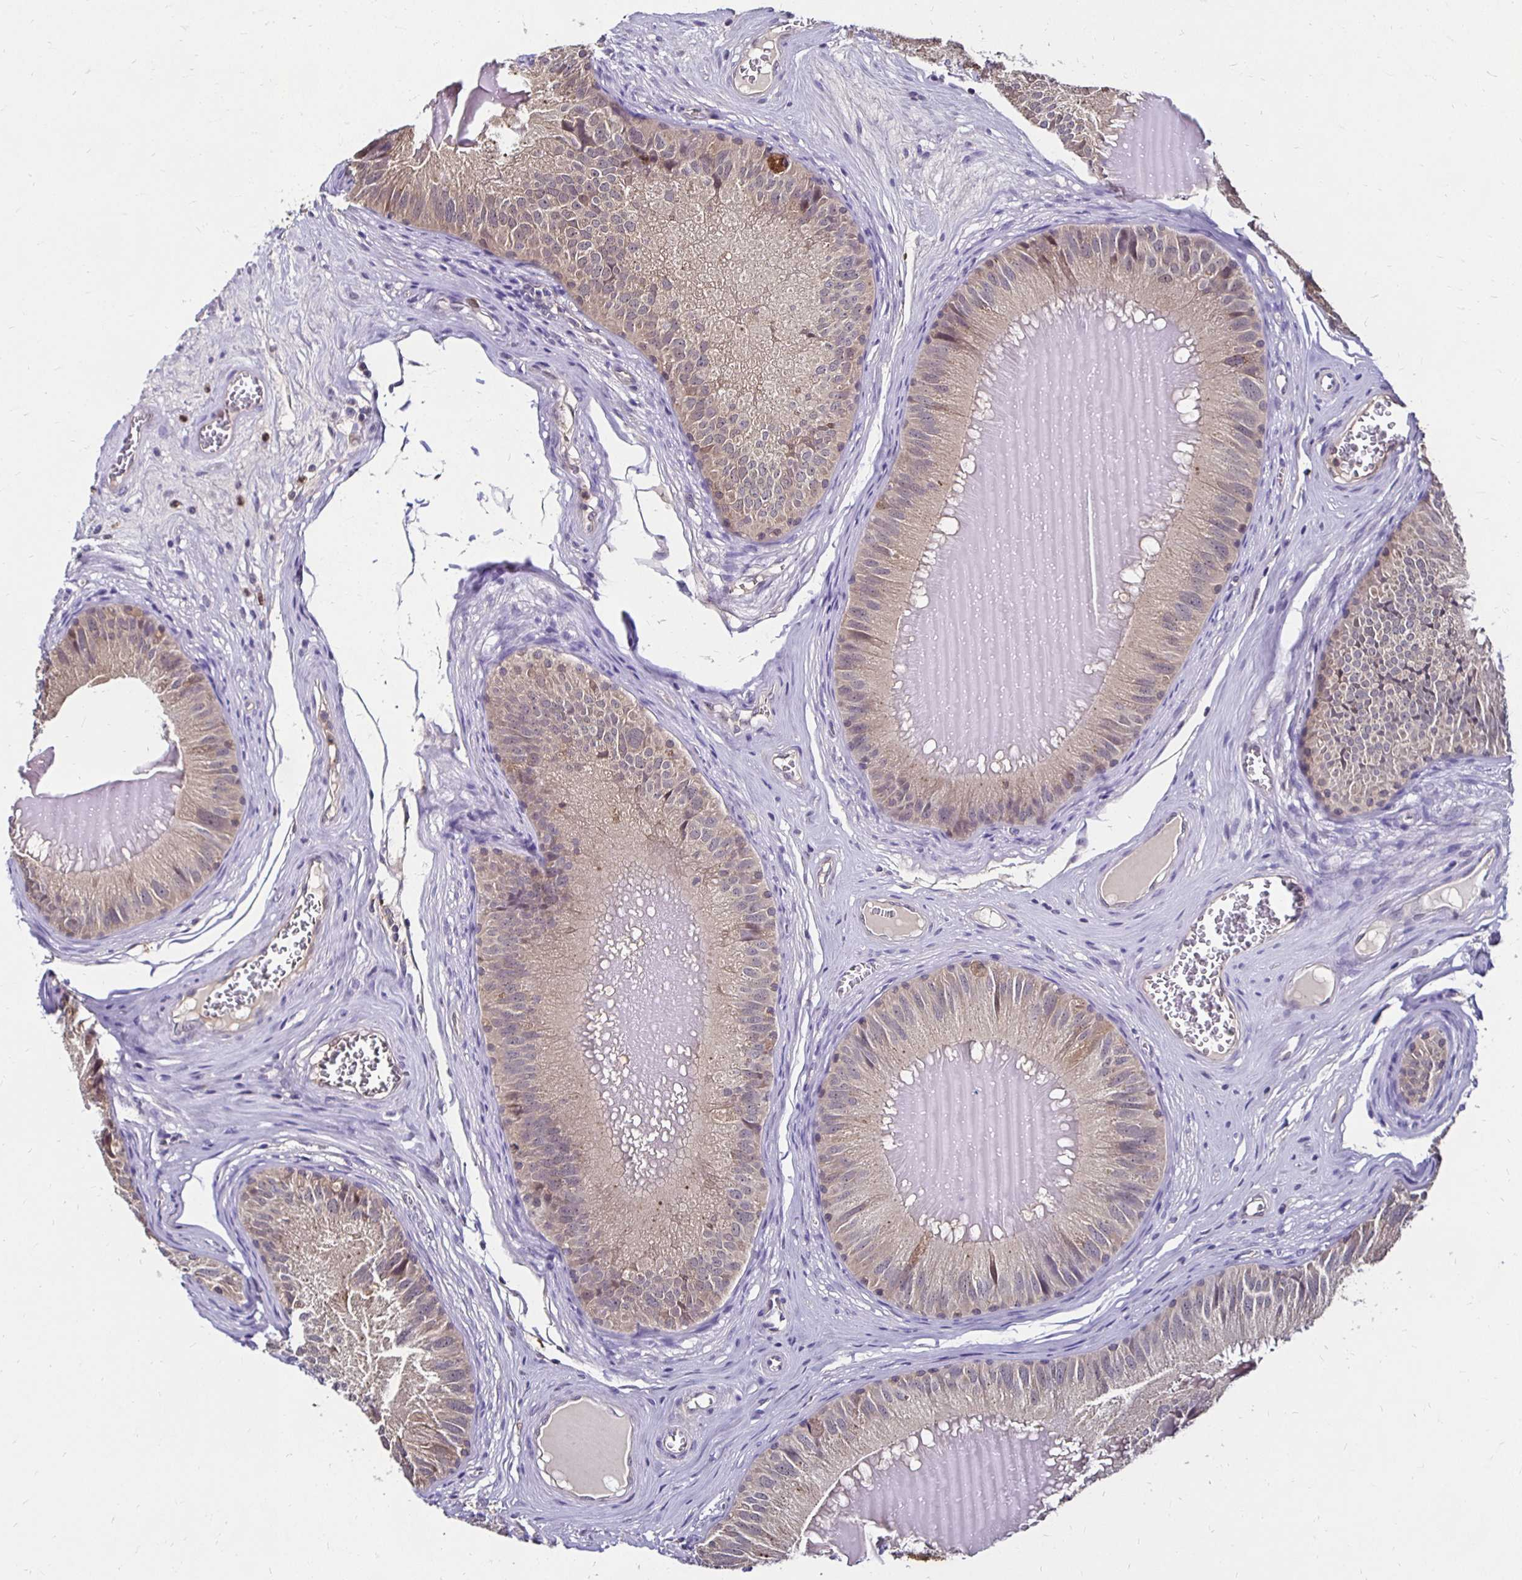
{"staining": {"intensity": "weak", "quantity": "25%-75%", "location": "cytoplasmic/membranous"}, "tissue": "epididymis", "cell_type": "Glandular cells", "image_type": "normal", "snomed": [{"axis": "morphology", "description": "Normal tissue, NOS"}, {"axis": "topography", "description": "Epididymis, spermatic cord, NOS"}], "caption": "Brown immunohistochemical staining in benign epididymis shows weak cytoplasmic/membranous expression in approximately 25%-75% of glandular cells. (Stains: DAB in brown, nuclei in blue, Microscopy: brightfield microscopy at high magnification).", "gene": "TXN", "patient": {"sex": "male", "age": 39}}